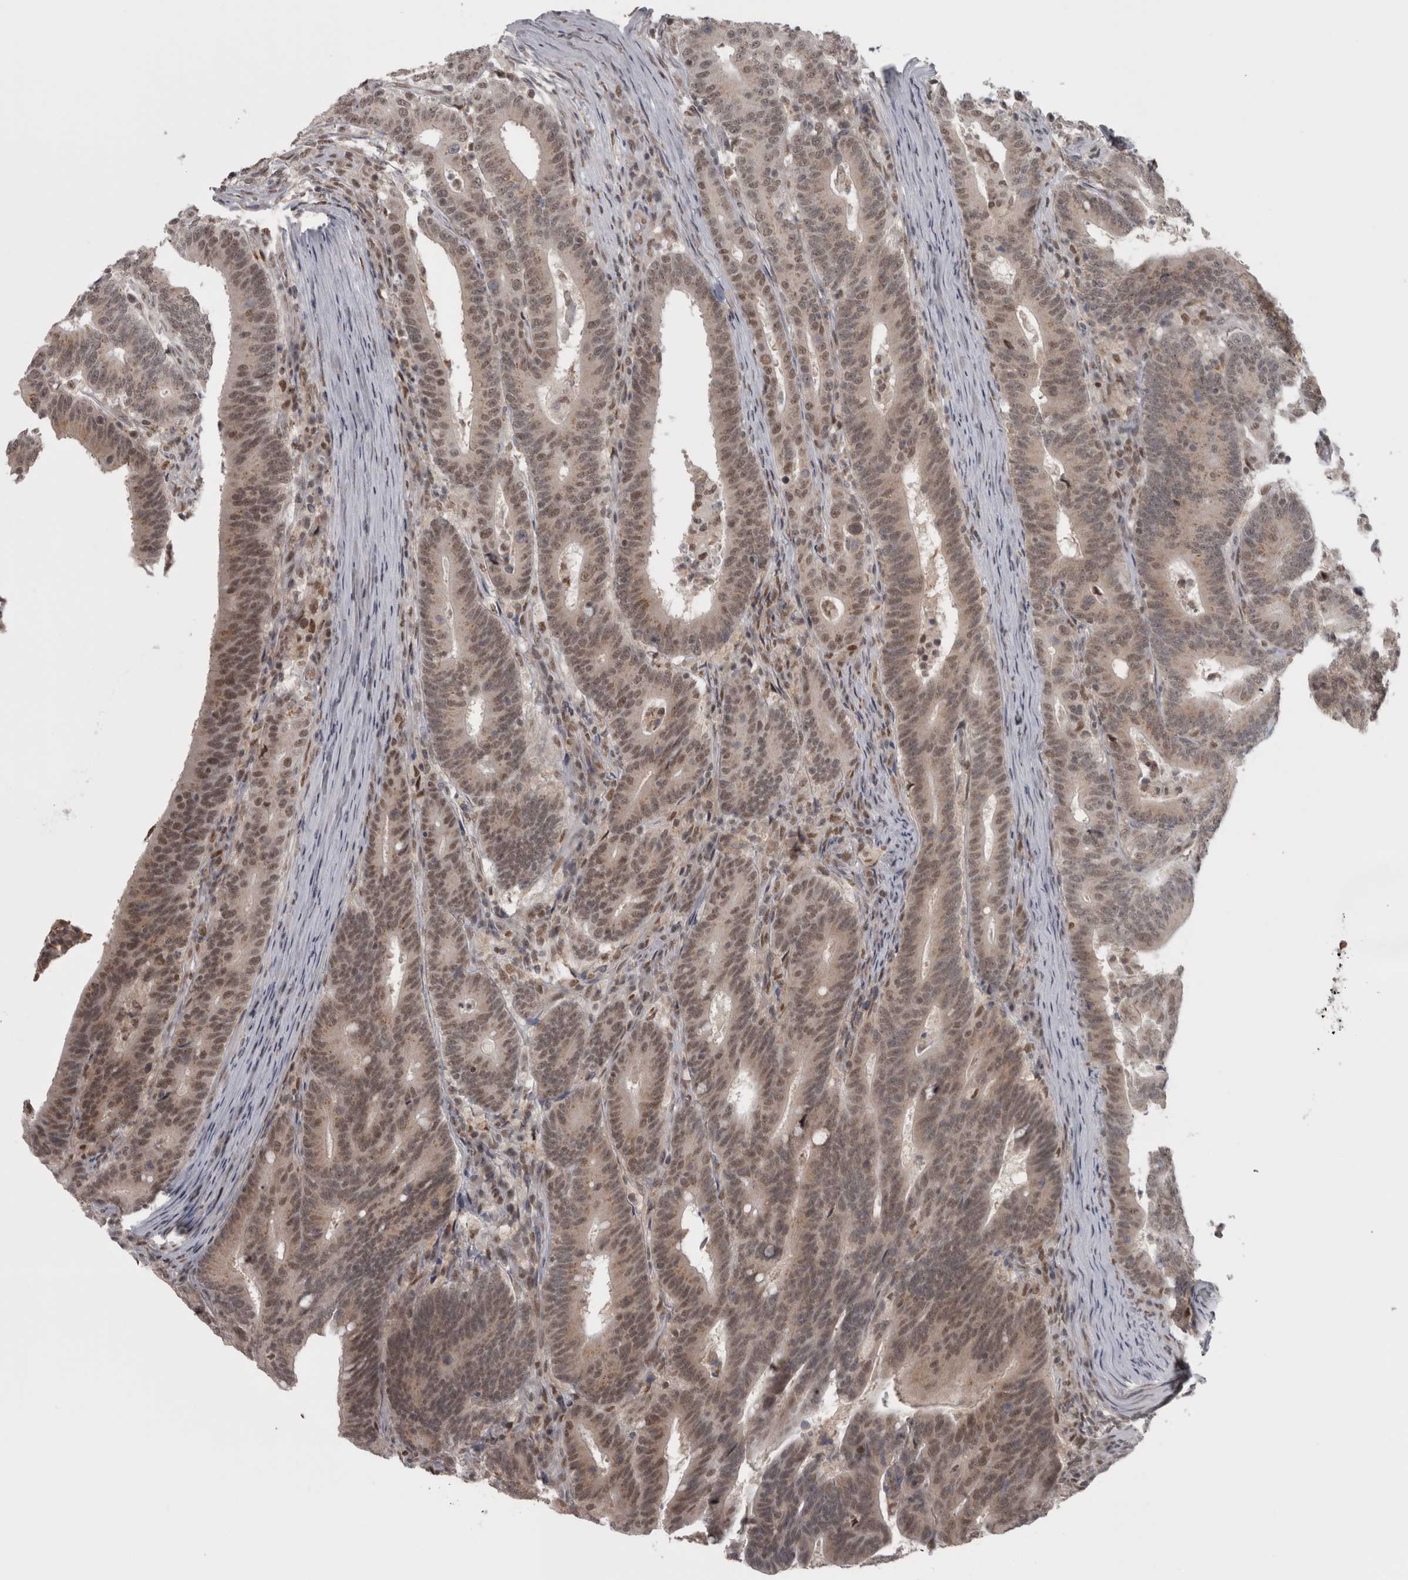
{"staining": {"intensity": "moderate", "quantity": ">75%", "location": "cytoplasmic/membranous,nuclear"}, "tissue": "colorectal cancer", "cell_type": "Tumor cells", "image_type": "cancer", "snomed": [{"axis": "morphology", "description": "Adenocarcinoma, NOS"}, {"axis": "topography", "description": "Colon"}], "caption": "Adenocarcinoma (colorectal) tissue demonstrates moderate cytoplasmic/membranous and nuclear positivity in about >75% of tumor cells, visualized by immunohistochemistry.", "gene": "MICU3", "patient": {"sex": "female", "age": 66}}